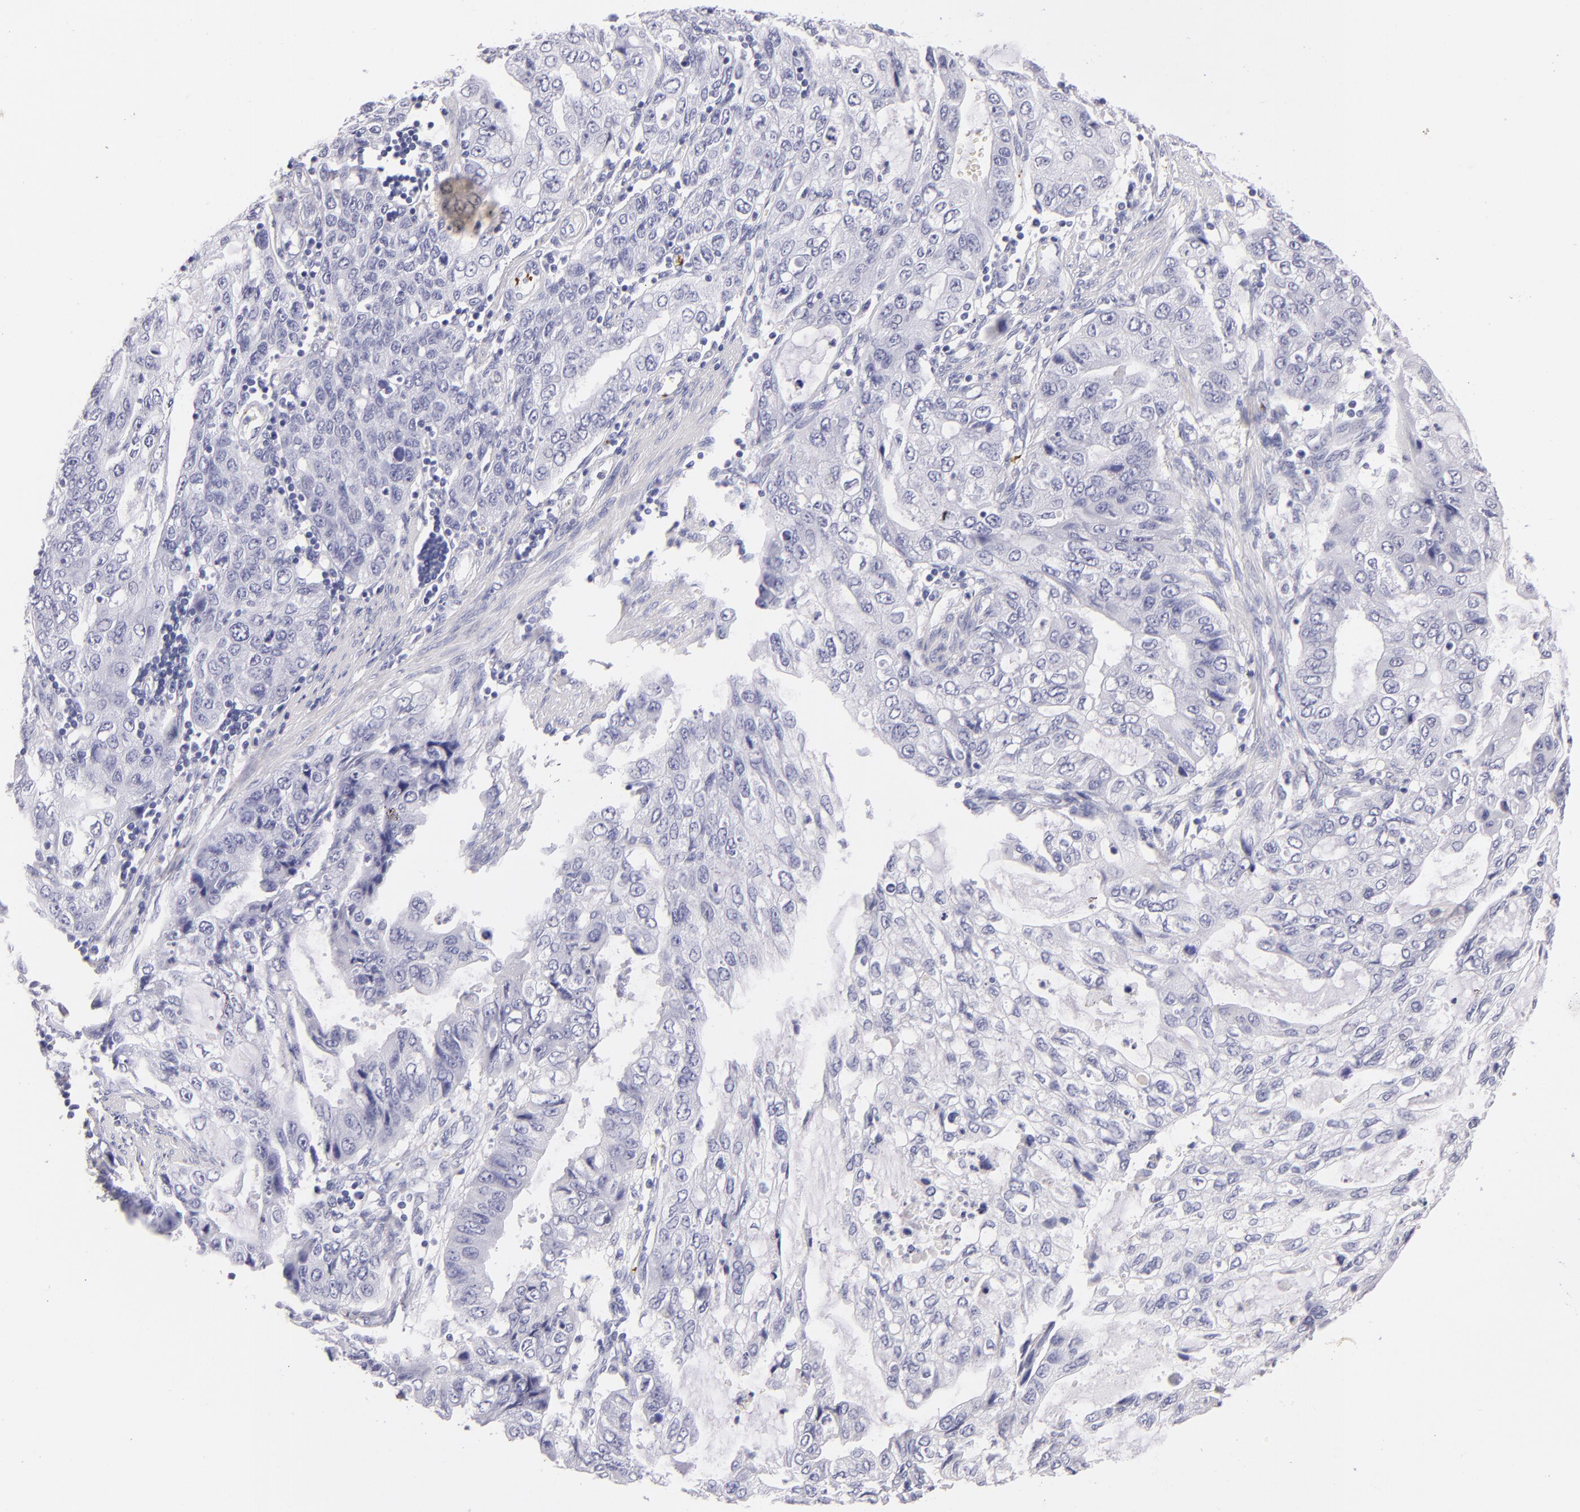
{"staining": {"intensity": "negative", "quantity": "none", "location": "none"}, "tissue": "stomach cancer", "cell_type": "Tumor cells", "image_type": "cancer", "snomed": [{"axis": "morphology", "description": "Adenocarcinoma, NOS"}, {"axis": "topography", "description": "Stomach, upper"}], "caption": "High power microscopy image of an IHC photomicrograph of stomach adenocarcinoma, revealing no significant staining in tumor cells.", "gene": "GP1BA", "patient": {"sex": "female", "age": 52}}